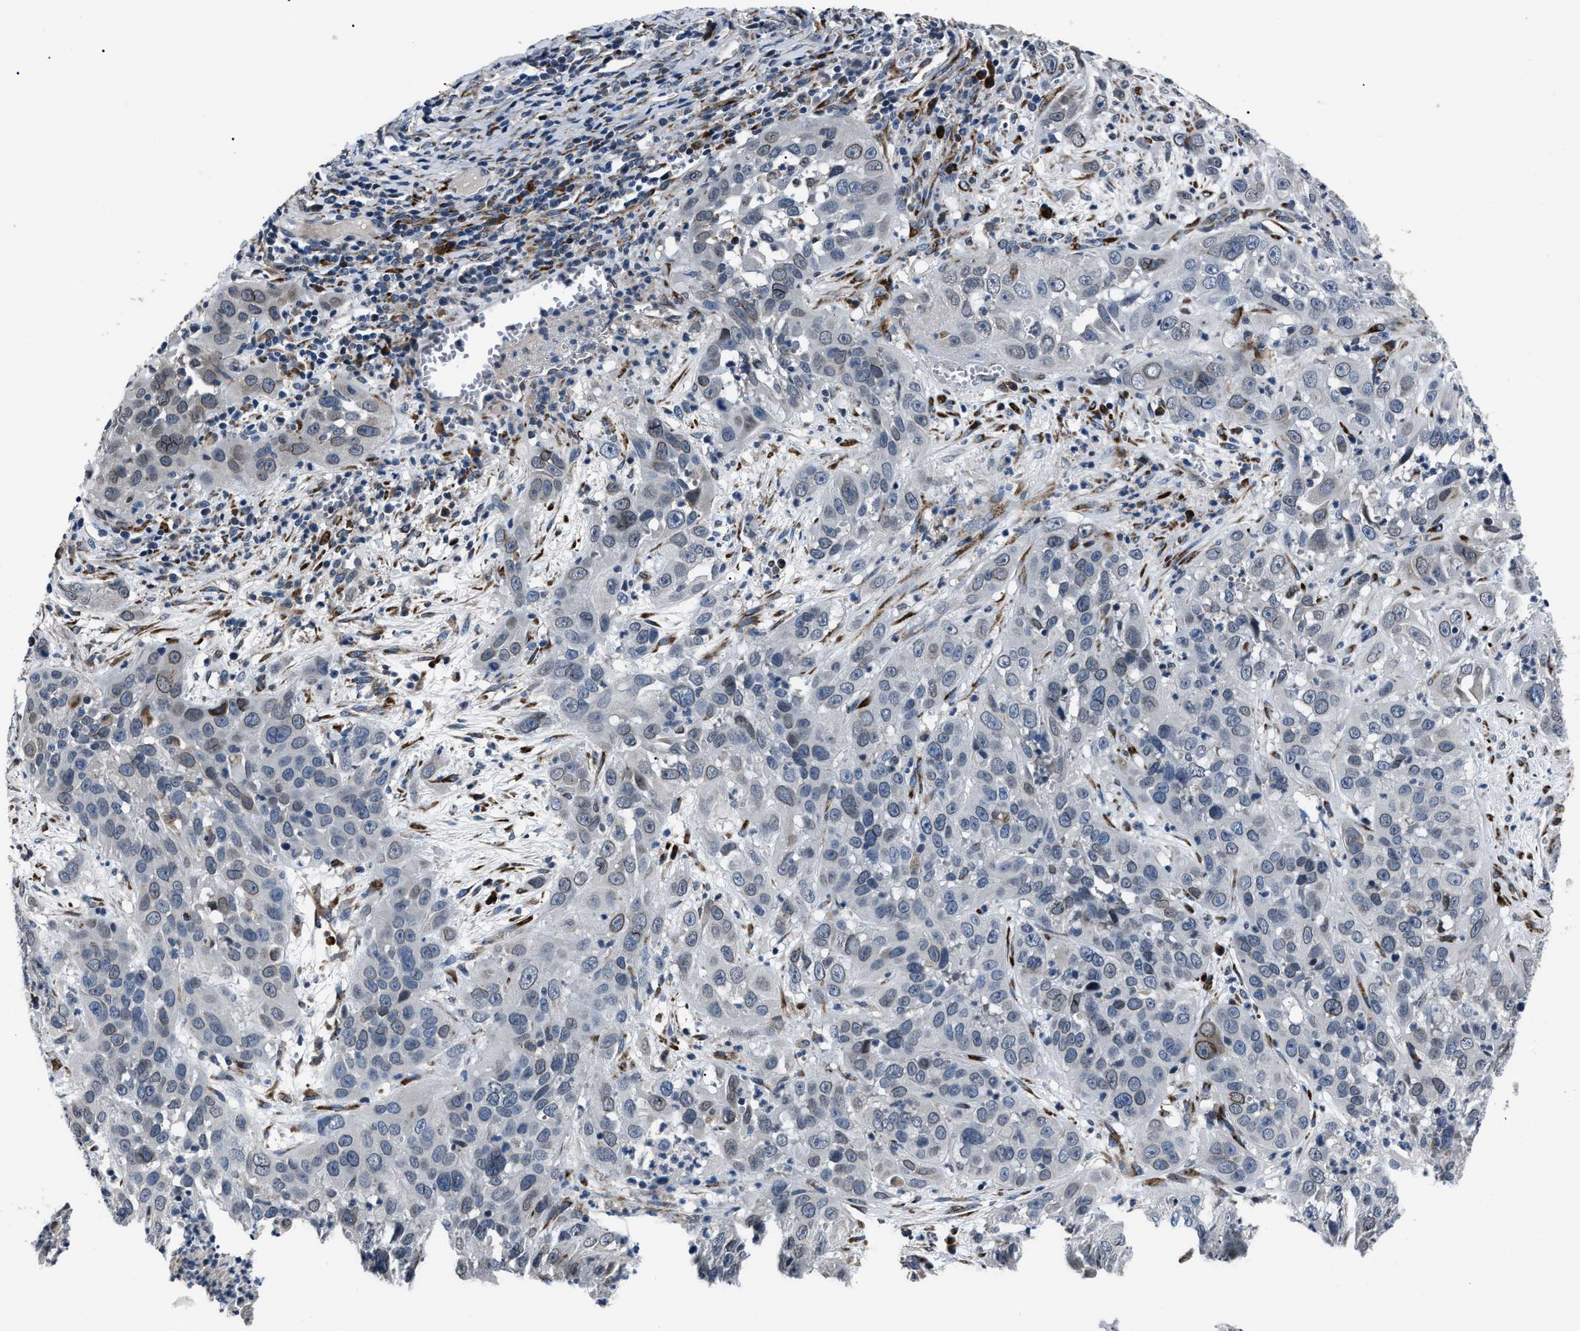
{"staining": {"intensity": "weak", "quantity": "25%-75%", "location": "cytoplasmic/membranous"}, "tissue": "cervical cancer", "cell_type": "Tumor cells", "image_type": "cancer", "snomed": [{"axis": "morphology", "description": "Squamous cell carcinoma, NOS"}, {"axis": "topography", "description": "Cervix"}], "caption": "Immunohistochemistry (IHC) histopathology image of cervical cancer stained for a protein (brown), which displays low levels of weak cytoplasmic/membranous staining in about 25%-75% of tumor cells.", "gene": "LRRC14", "patient": {"sex": "female", "age": 32}}